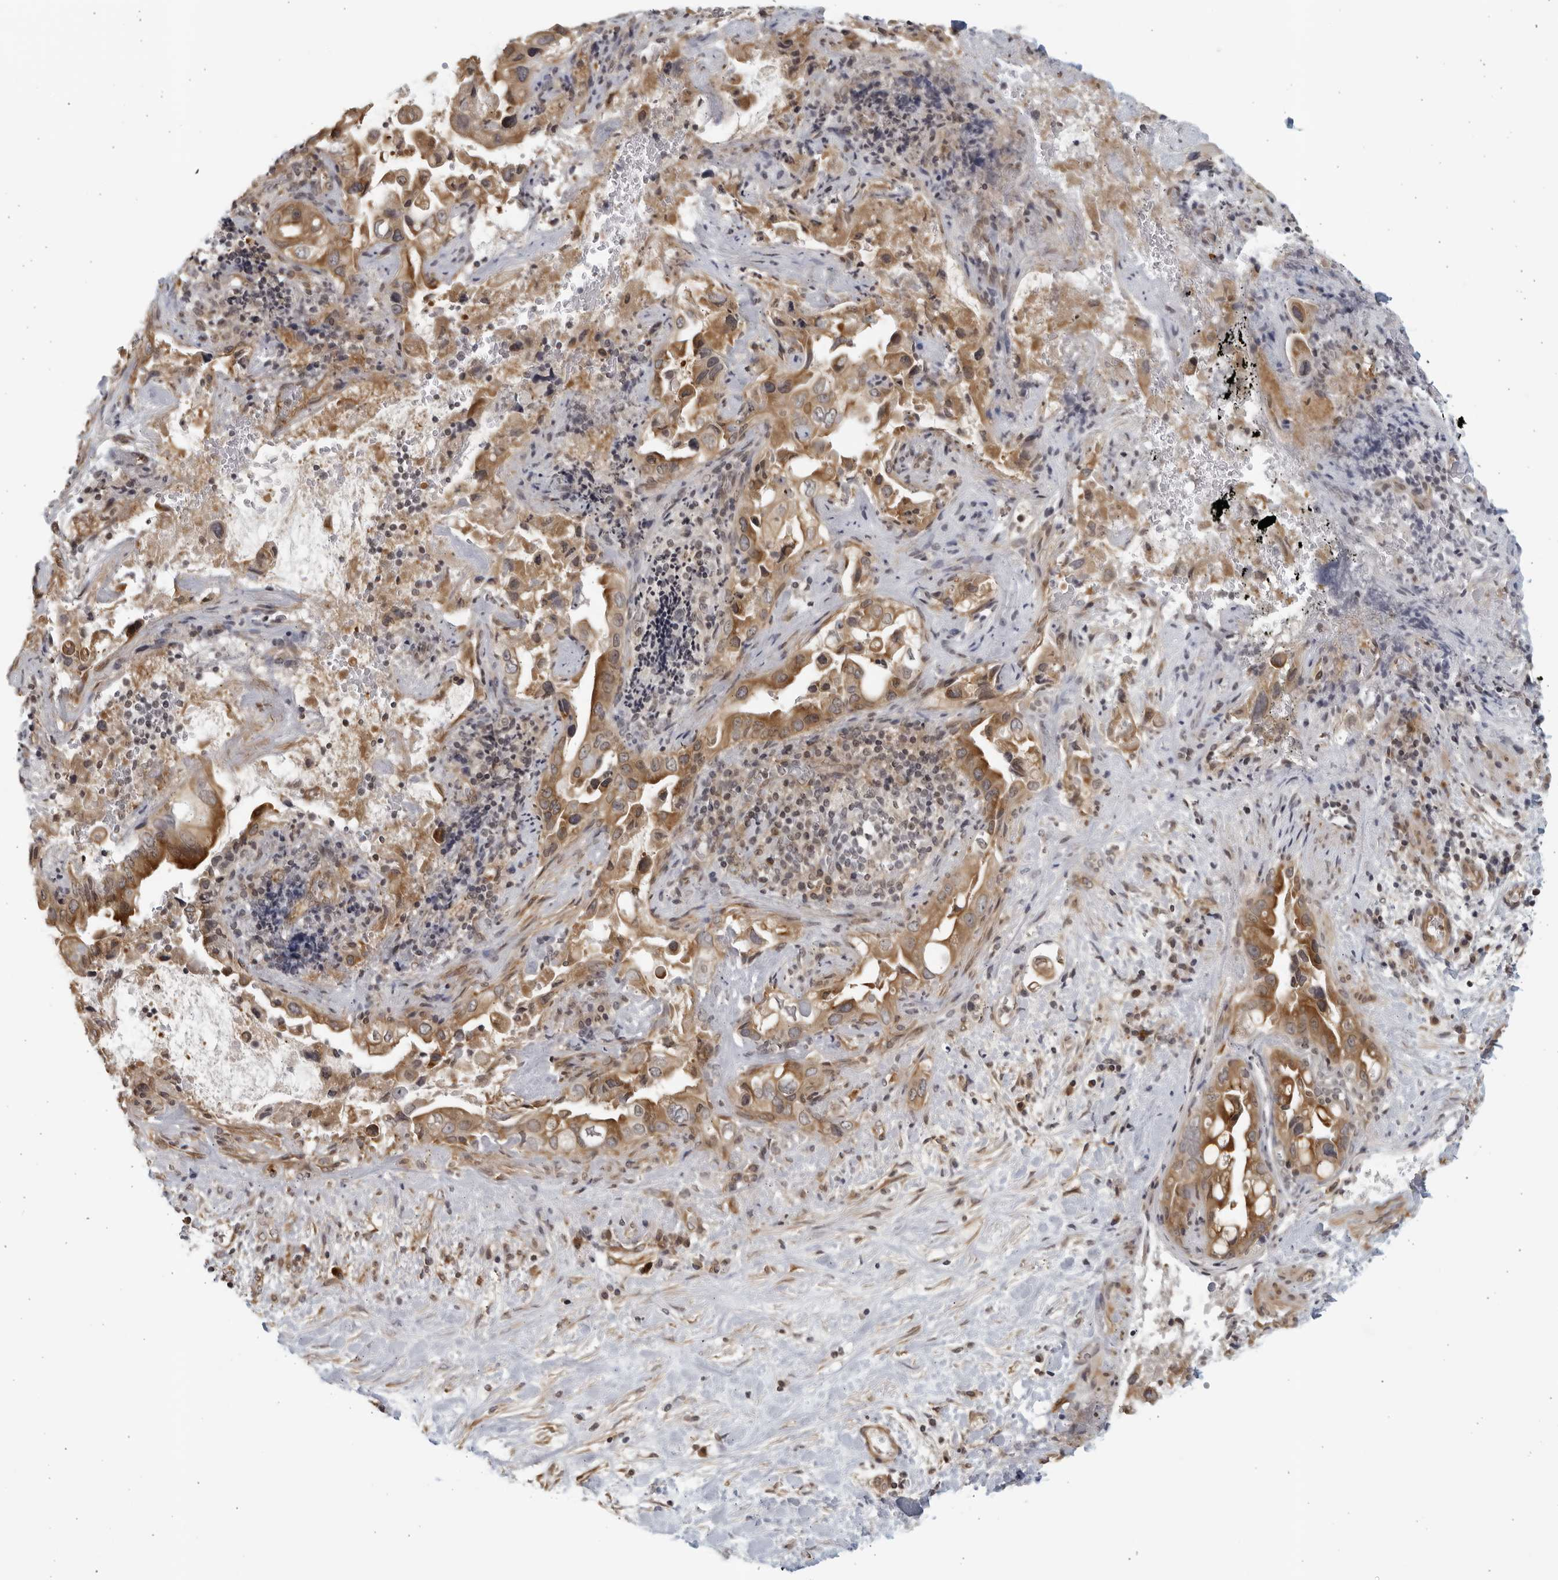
{"staining": {"intensity": "moderate", "quantity": ">75%", "location": "cytoplasmic/membranous"}, "tissue": "pancreatic cancer", "cell_type": "Tumor cells", "image_type": "cancer", "snomed": [{"axis": "morphology", "description": "Inflammation, NOS"}, {"axis": "morphology", "description": "Adenocarcinoma, NOS"}, {"axis": "topography", "description": "Pancreas"}], "caption": "The histopathology image reveals staining of adenocarcinoma (pancreatic), revealing moderate cytoplasmic/membranous protein positivity (brown color) within tumor cells.", "gene": "SERTAD4", "patient": {"sex": "female", "age": 56}}